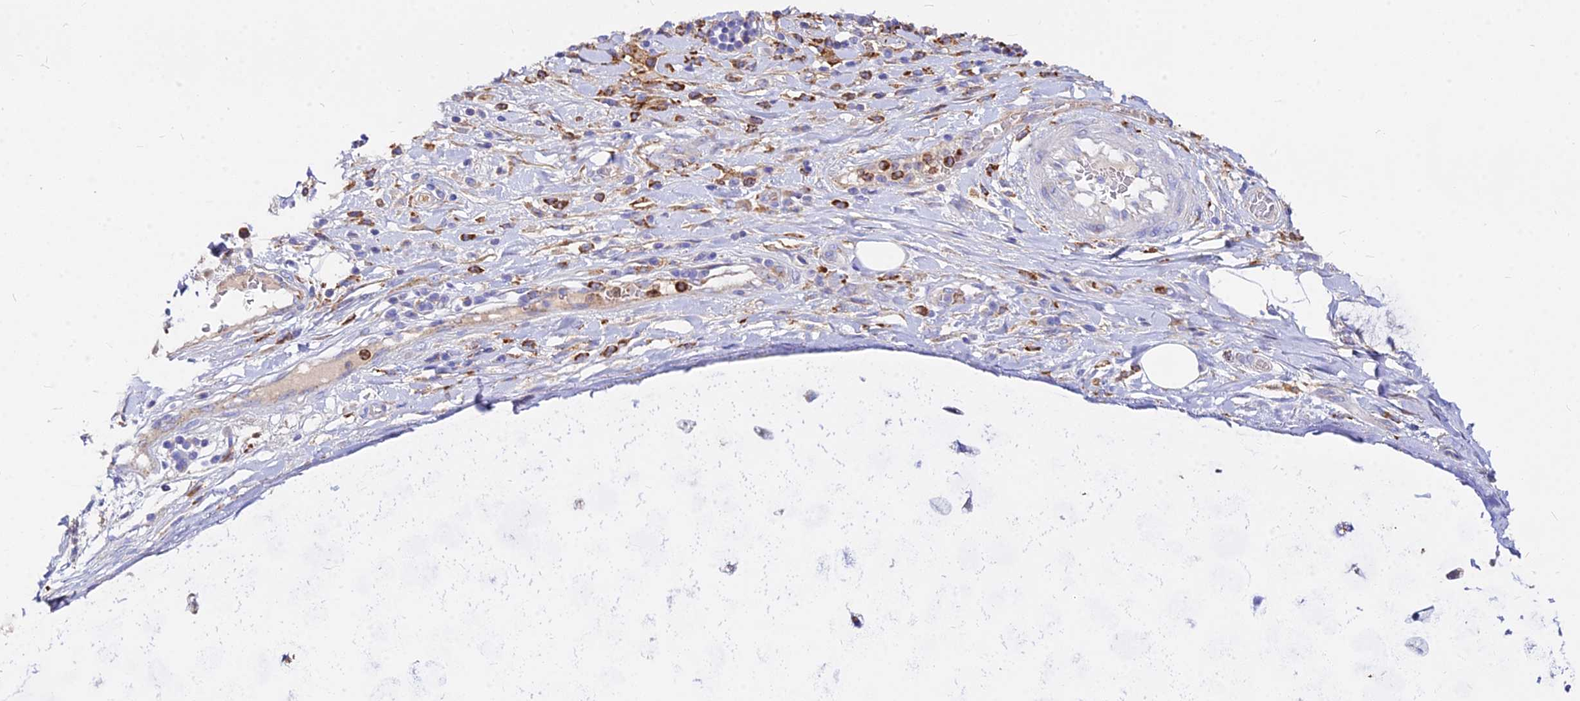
{"staining": {"intensity": "negative", "quantity": "none", "location": "none"}, "tissue": "soft tissue", "cell_type": "Fibroblasts", "image_type": "normal", "snomed": [{"axis": "morphology", "description": "Normal tissue, NOS"}, {"axis": "morphology", "description": "Squamous cell carcinoma, NOS"}, {"axis": "topography", "description": "Bronchus"}, {"axis": "topography", "description": "Lung"}], "caption": "Immunohistochemical staining of normal human soft tissue demonstrates no significant staining in fibroblasts.", "gene": "AGTRAP", "patient": {"sex": "male", "age": 64}}